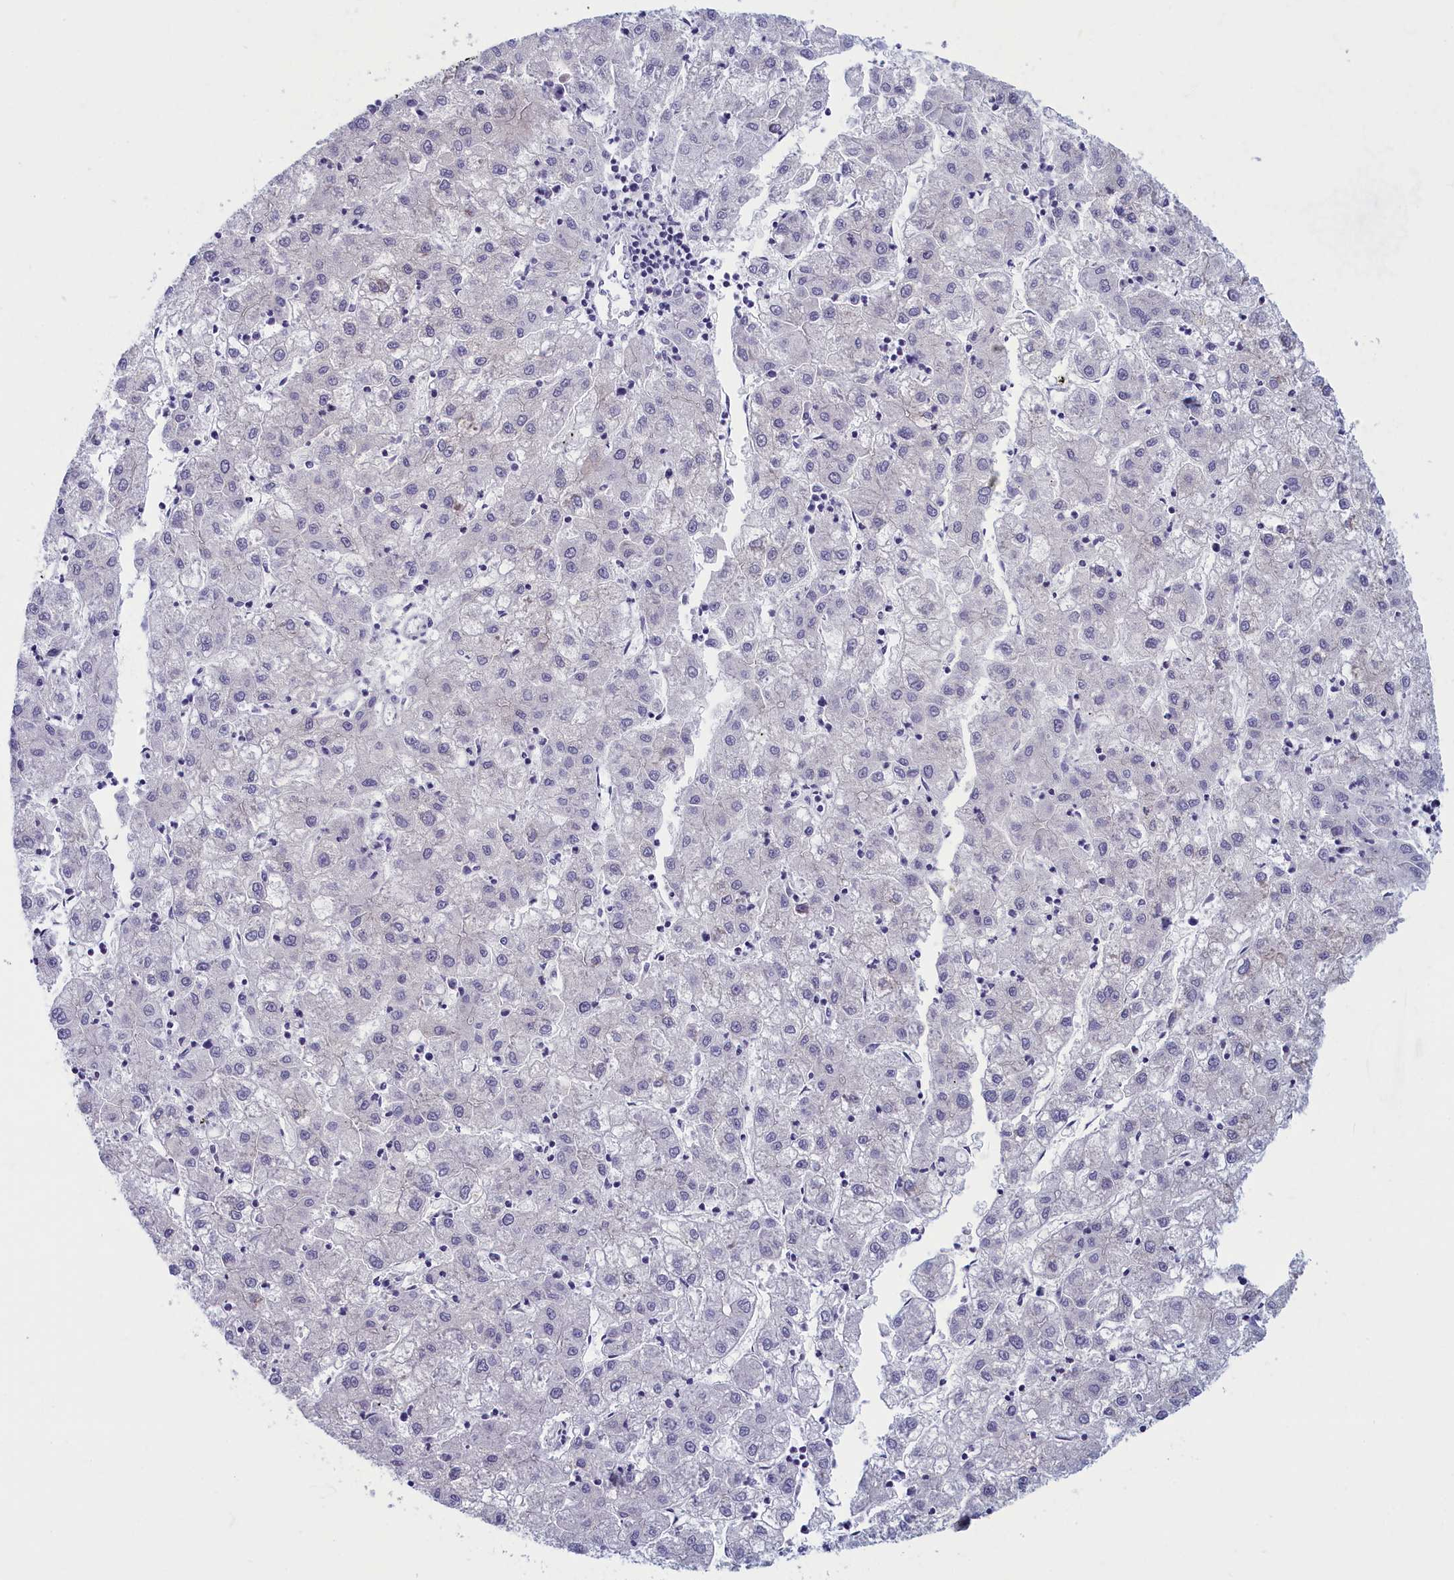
{"staining": {"intensity": "negative", "quantity": "none", "location": "none"}, "tissue": "liver cancer", "cell_type": "Tumor cells", "image_type": "cancer", "snomed": [{"axis": "morphology", "description": "Carcinoma, Hepatocellular, NOS"}, {"axis": "topography", "description": "Liver"}], "caption": "Liver hepatocellular carcinoma stained for a protein using immunohistochemistry (IHC) shows no expression tumor cells.", "gene": "NOL10", "patient": {"sex": "male", "age": 72}}